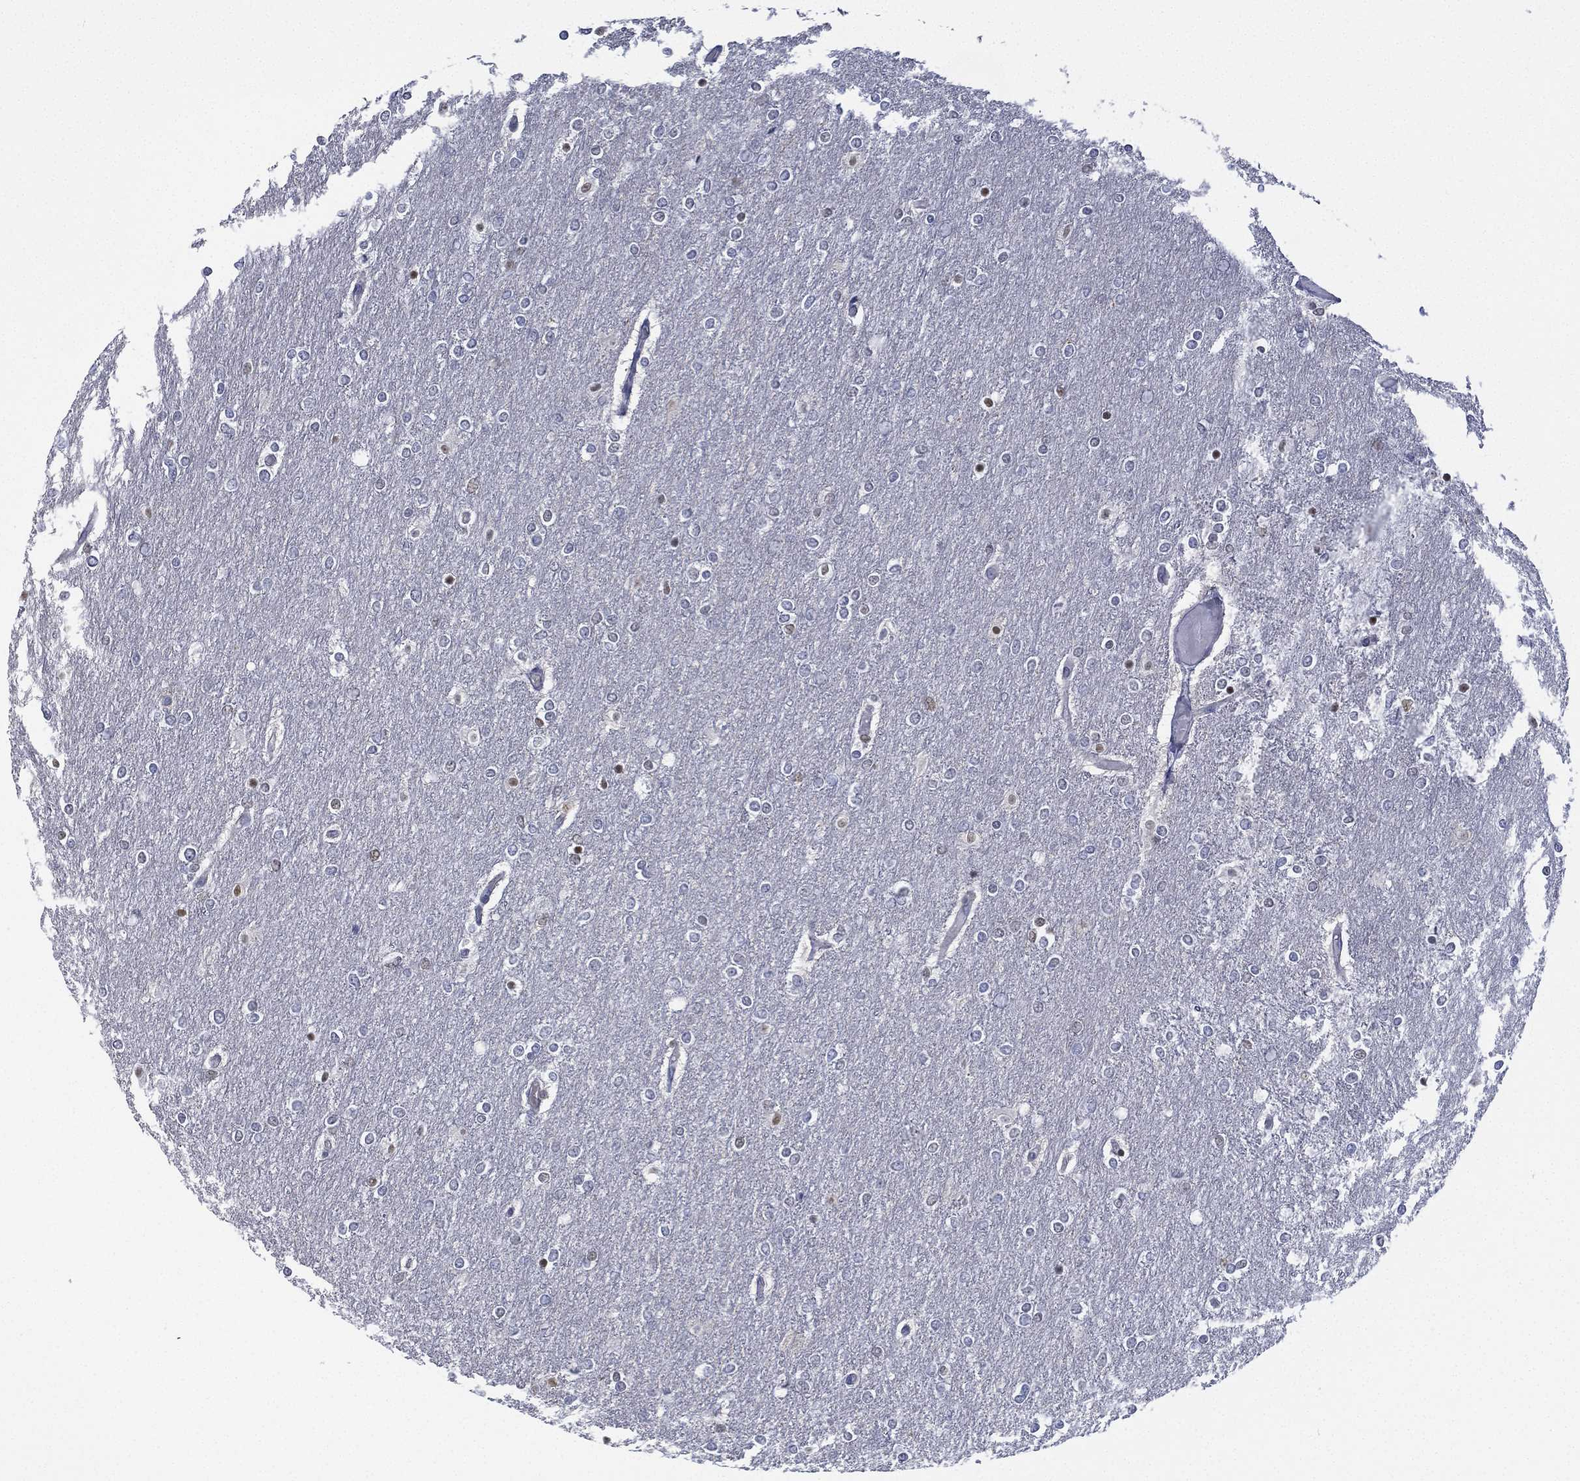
{"staining": {"intensity": "negative", "quantity": "none", "location": "none"}, "tissue": "glioma", "cell_type": "Tumor cells", "image_type": "cancer", "snomed": [{"axis": "morphology", "description": "Glioma, malignant, High grade"}, {"axis": "topography", "description": "Brain"}], "caption": "IHC of human malignant glioma (high-grade) displays no expression in tumor cells.", "gene": "ZNF711", "patient": {"sex": "female", "age": 61}}